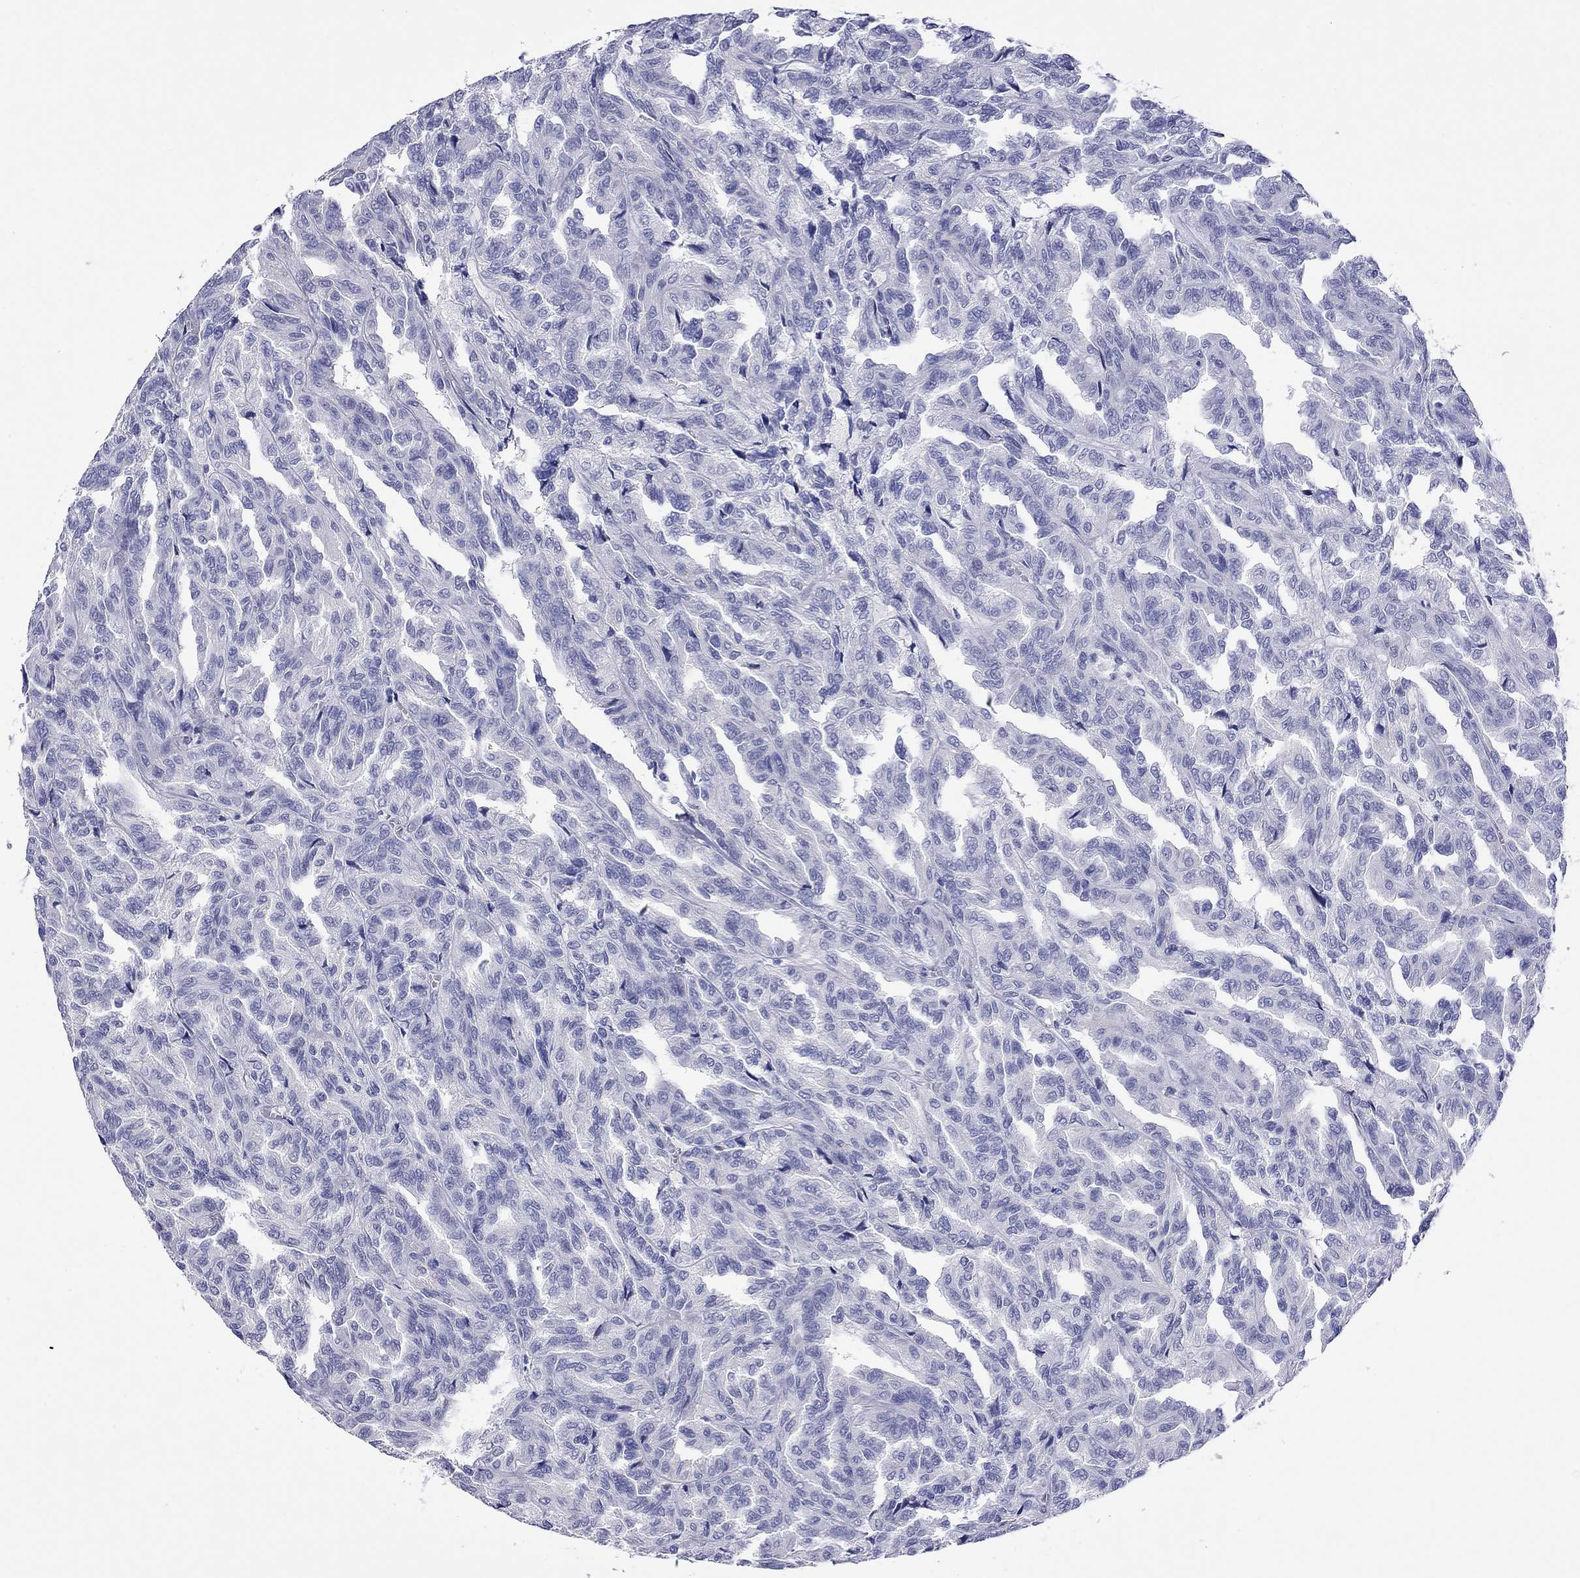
{"staining": {"intensity": "negative", "quantity": "none", "location": "none"}, "tissue": "renal cancer", "cell_type": "Tumor cells", "image_type": "cancer", "snomed": [{"axis": "morphology", "description": "Adenocarcinoma, NOS"}, {"axis": "topography", "description": "Kidney"}], "caption": "Tumor cells are negative for protein expression in human renal cancer.", "gene": "FIGLA", "patient": {"sex": "male", "age": 79}}